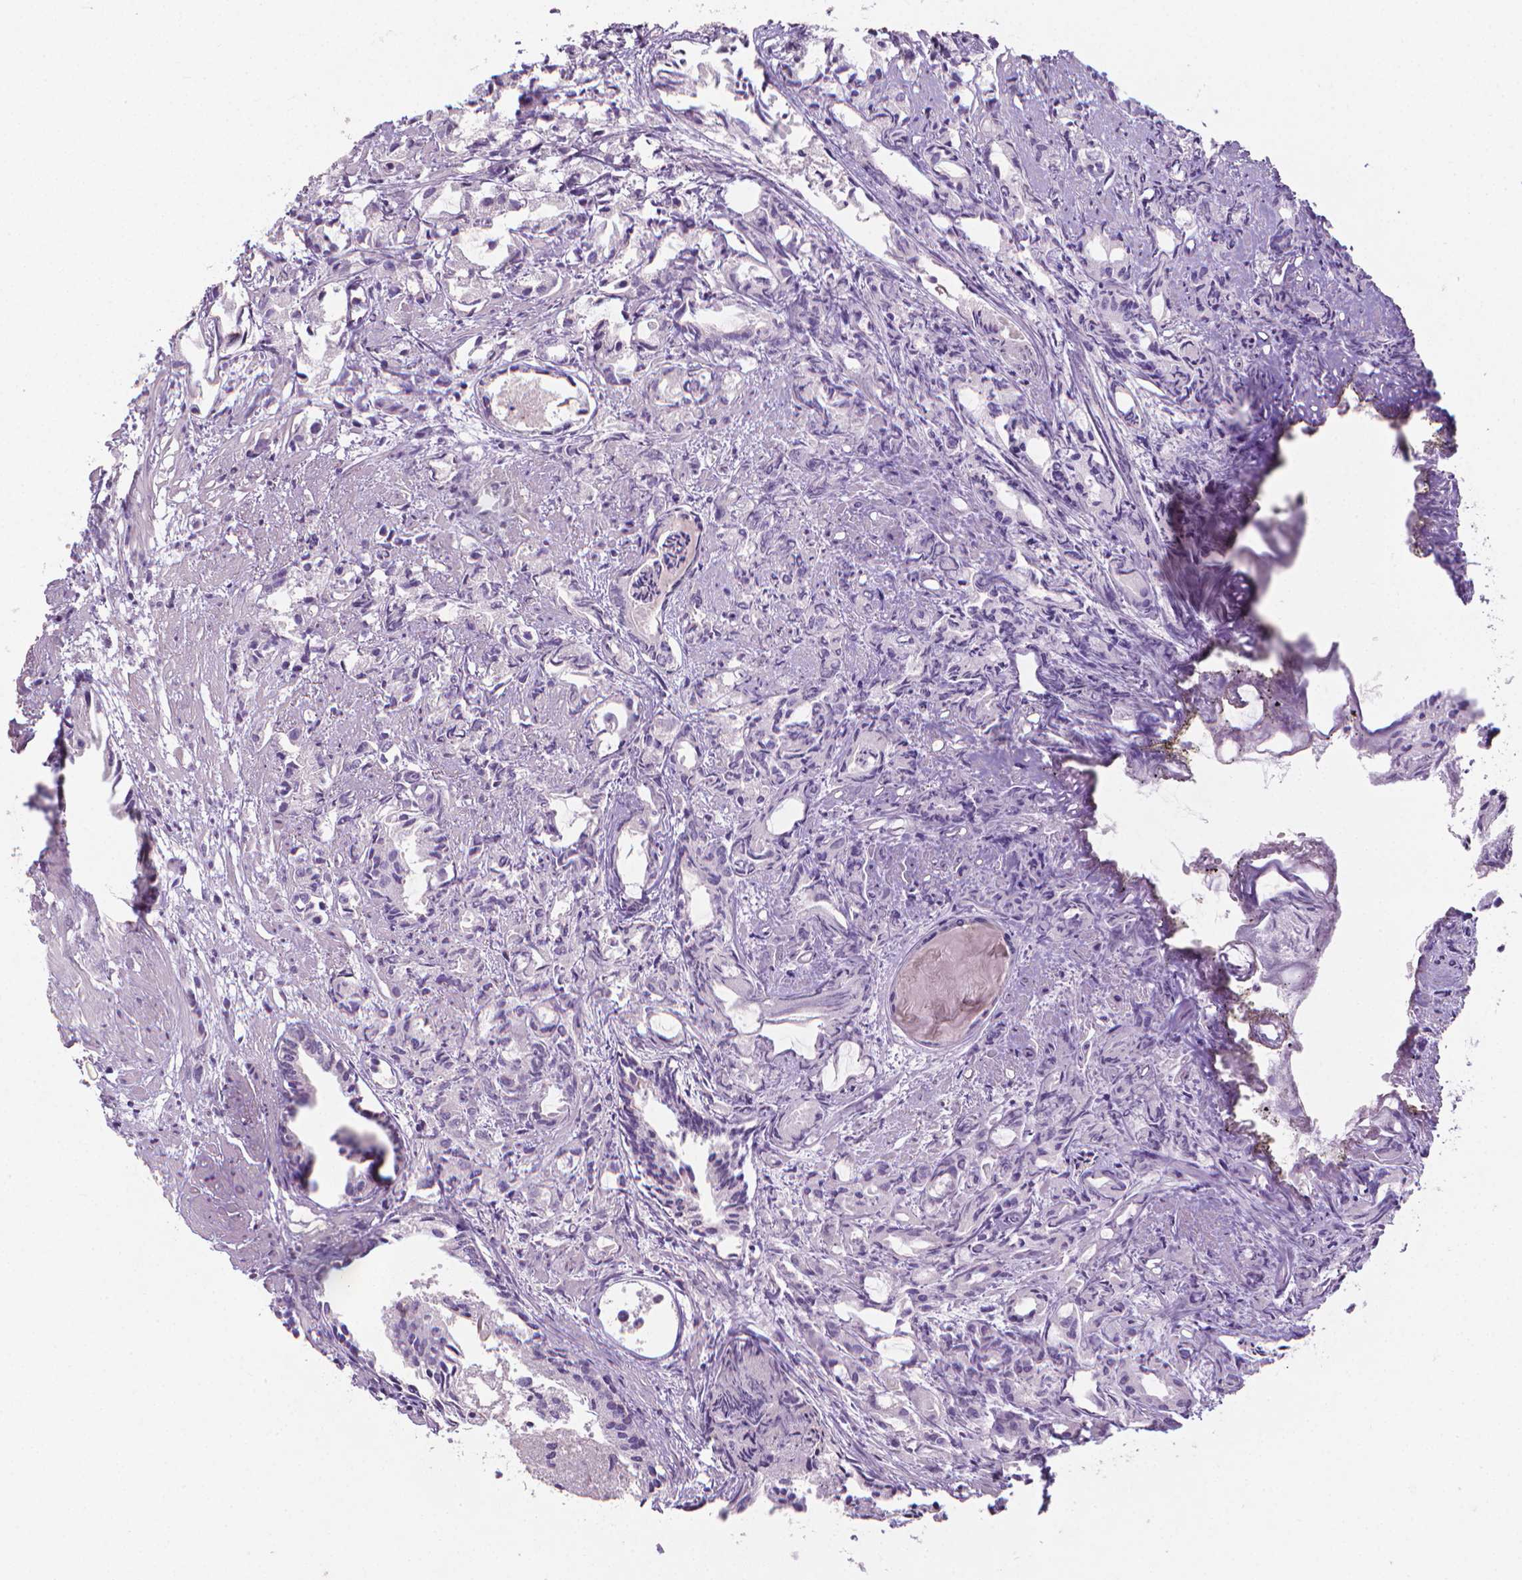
{"staining": {"intensity": "negative", "quantity": "none", "location": "none"}, "tissue": "prostate cancer", "cell_type": "Tumor cells", "image_type": "cancer", "snomed": [{"axis": "morphology", "description": "Adenocarcinoma, High grade"}, {"axis": "topography", "description": "Prostate"}], "caption": "High magnification brightfield microscopy of prostate cancer stained with DAB (3,3'-diaminobenzidine) (brown) and counterstained with hematoxylin (blue): tumor cells show no significant expression.", "gene": "XPNPEP2", "patient": {"sex": "male", "age": 79}}